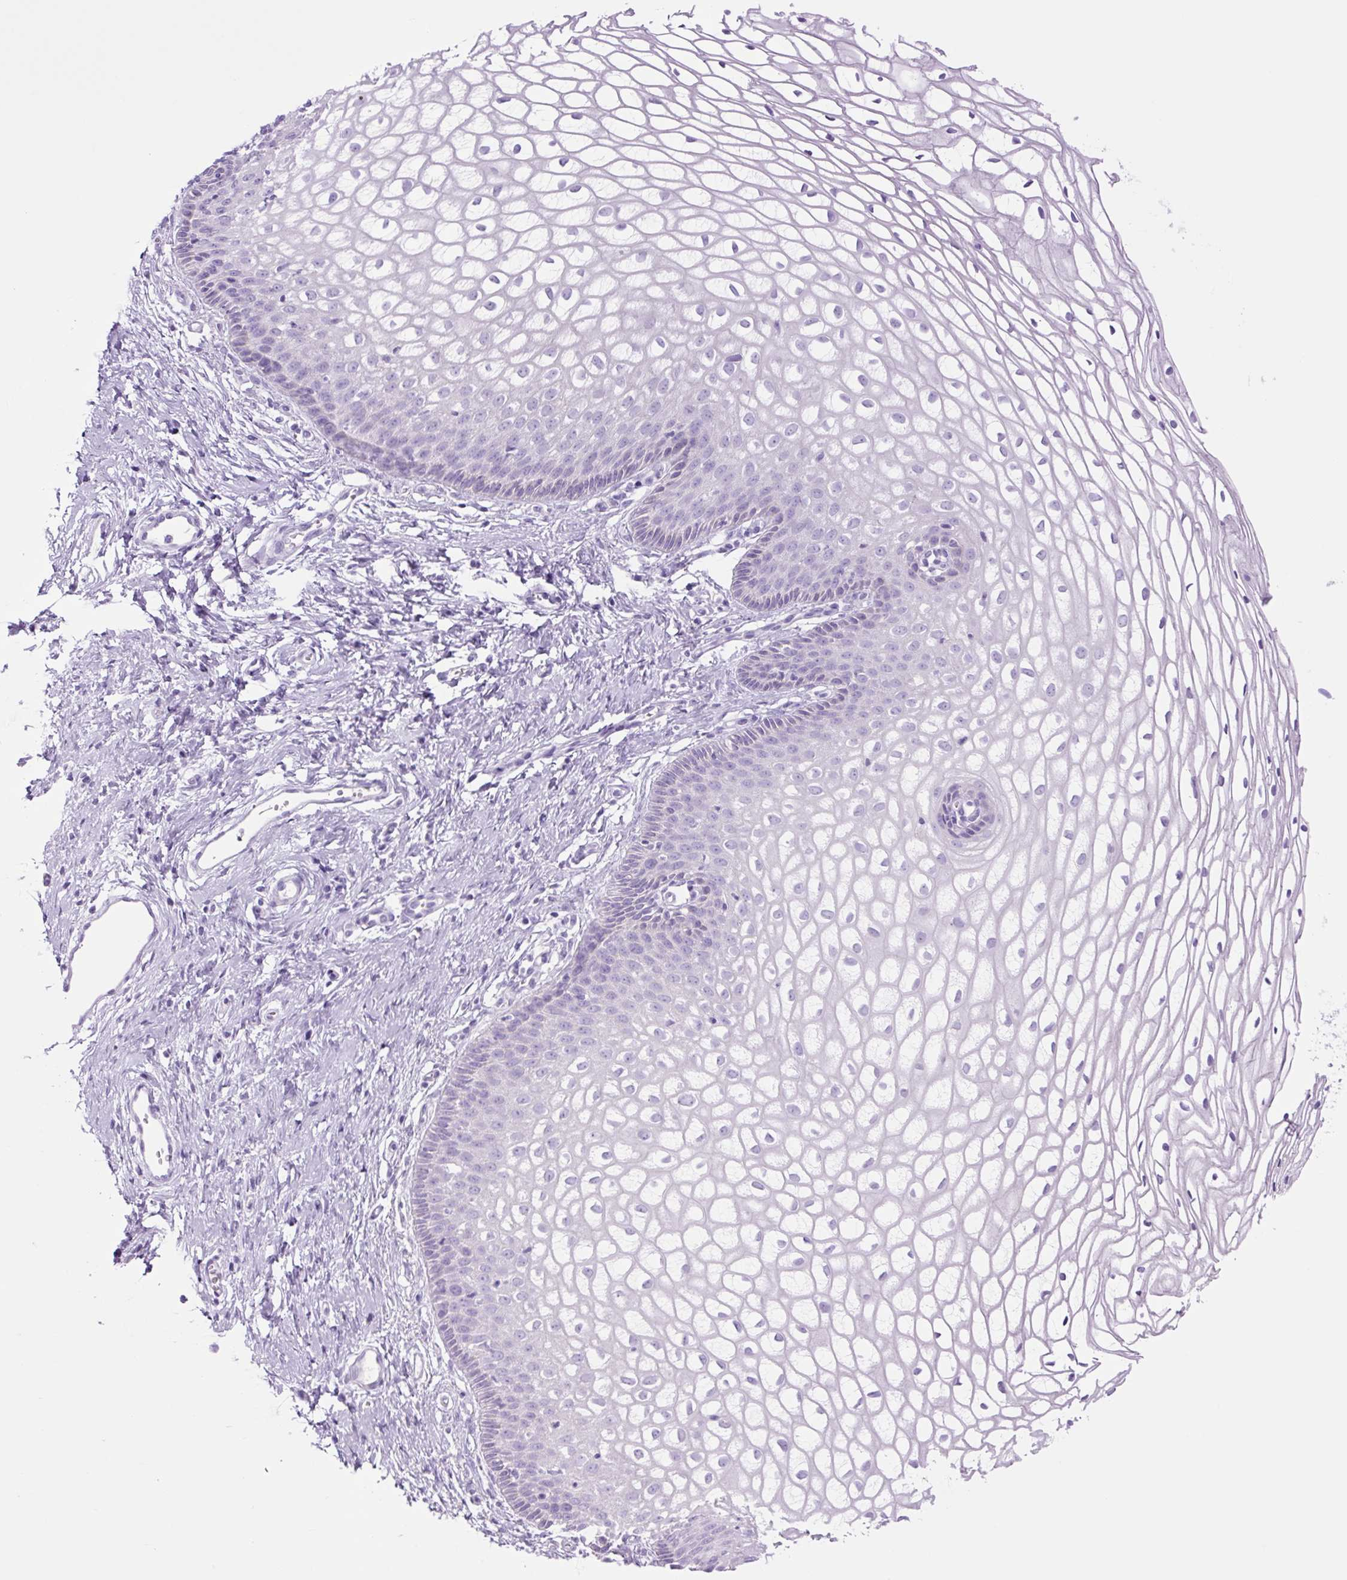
{"staining": {"intensity": "negative", "quantity": "none", "location": "none"}, "tissue": "cervix", "cell_type": "Glandular cells", "image_type": "normal", "snomed": [{"axis": "morphology", "description": "Normal tissue, NOS"}, {"axis": "topography", "description": "Cervix"}], "caption": "There is no significant expression in glandular cells of cervix. The staining is performed using DAB brown chromogen with nuclei counter-stained in using hematoxylin.", "gene": "TFF2", "patient": {"sex": "female", "age": 36}}